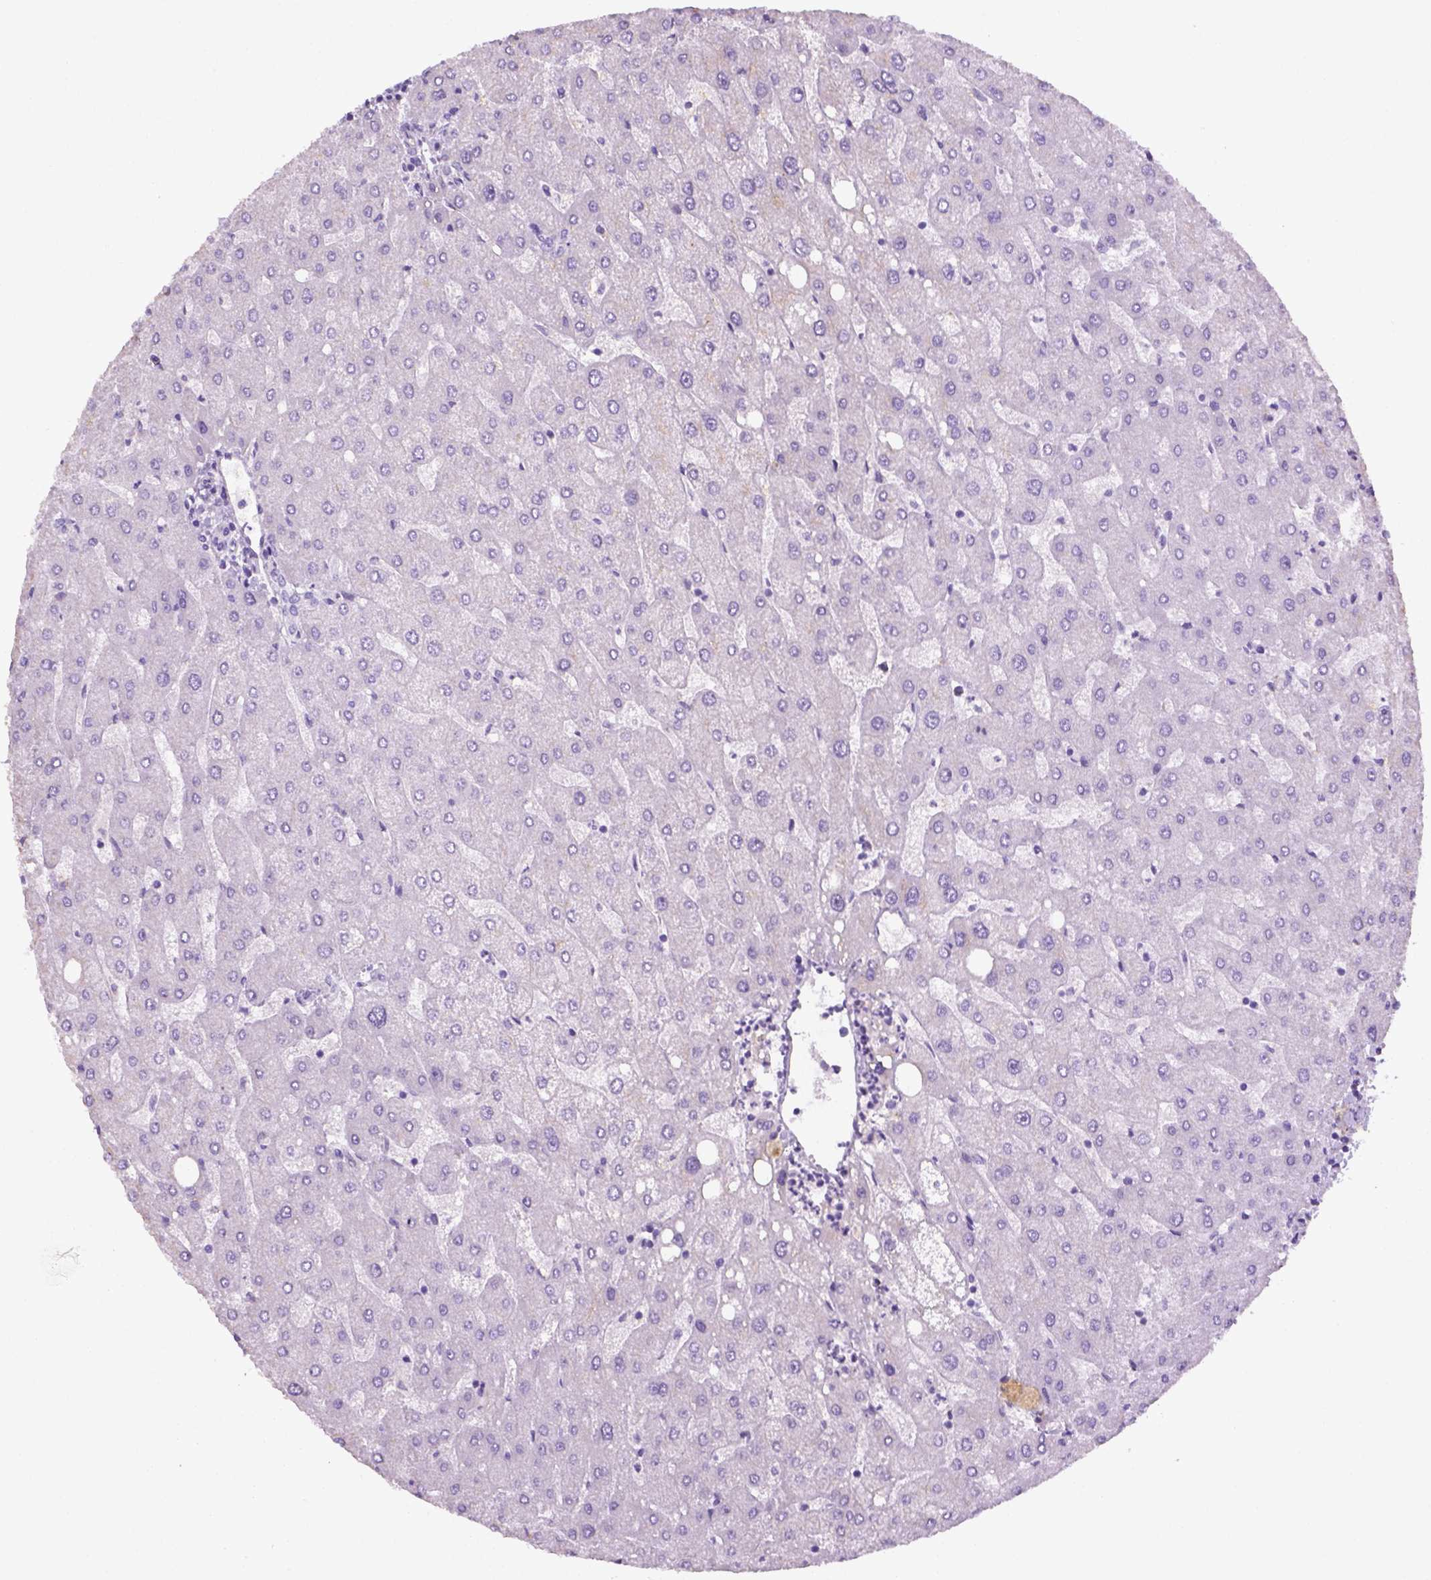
{"staining": {"intensity": "negative", "quantity": "none", "location": "none"}, "tissue": "liver", "cell_type": "Cholangiocytes", "image_type": "normal", "snomed": [{"axis": "morphology", "description": "Normal tissue, NOS"}, {"axis": "topography", "description": "Liver"}], "caption": "Immunohistochemistry micrograph of unremarkable liver: human liver stained with DAB (3,3'-diaminobenzidine) reveals no significant protein expression in cholangiocytes.", "gene": "KRT71", "patient": {"sex": "male", "age": 67}}